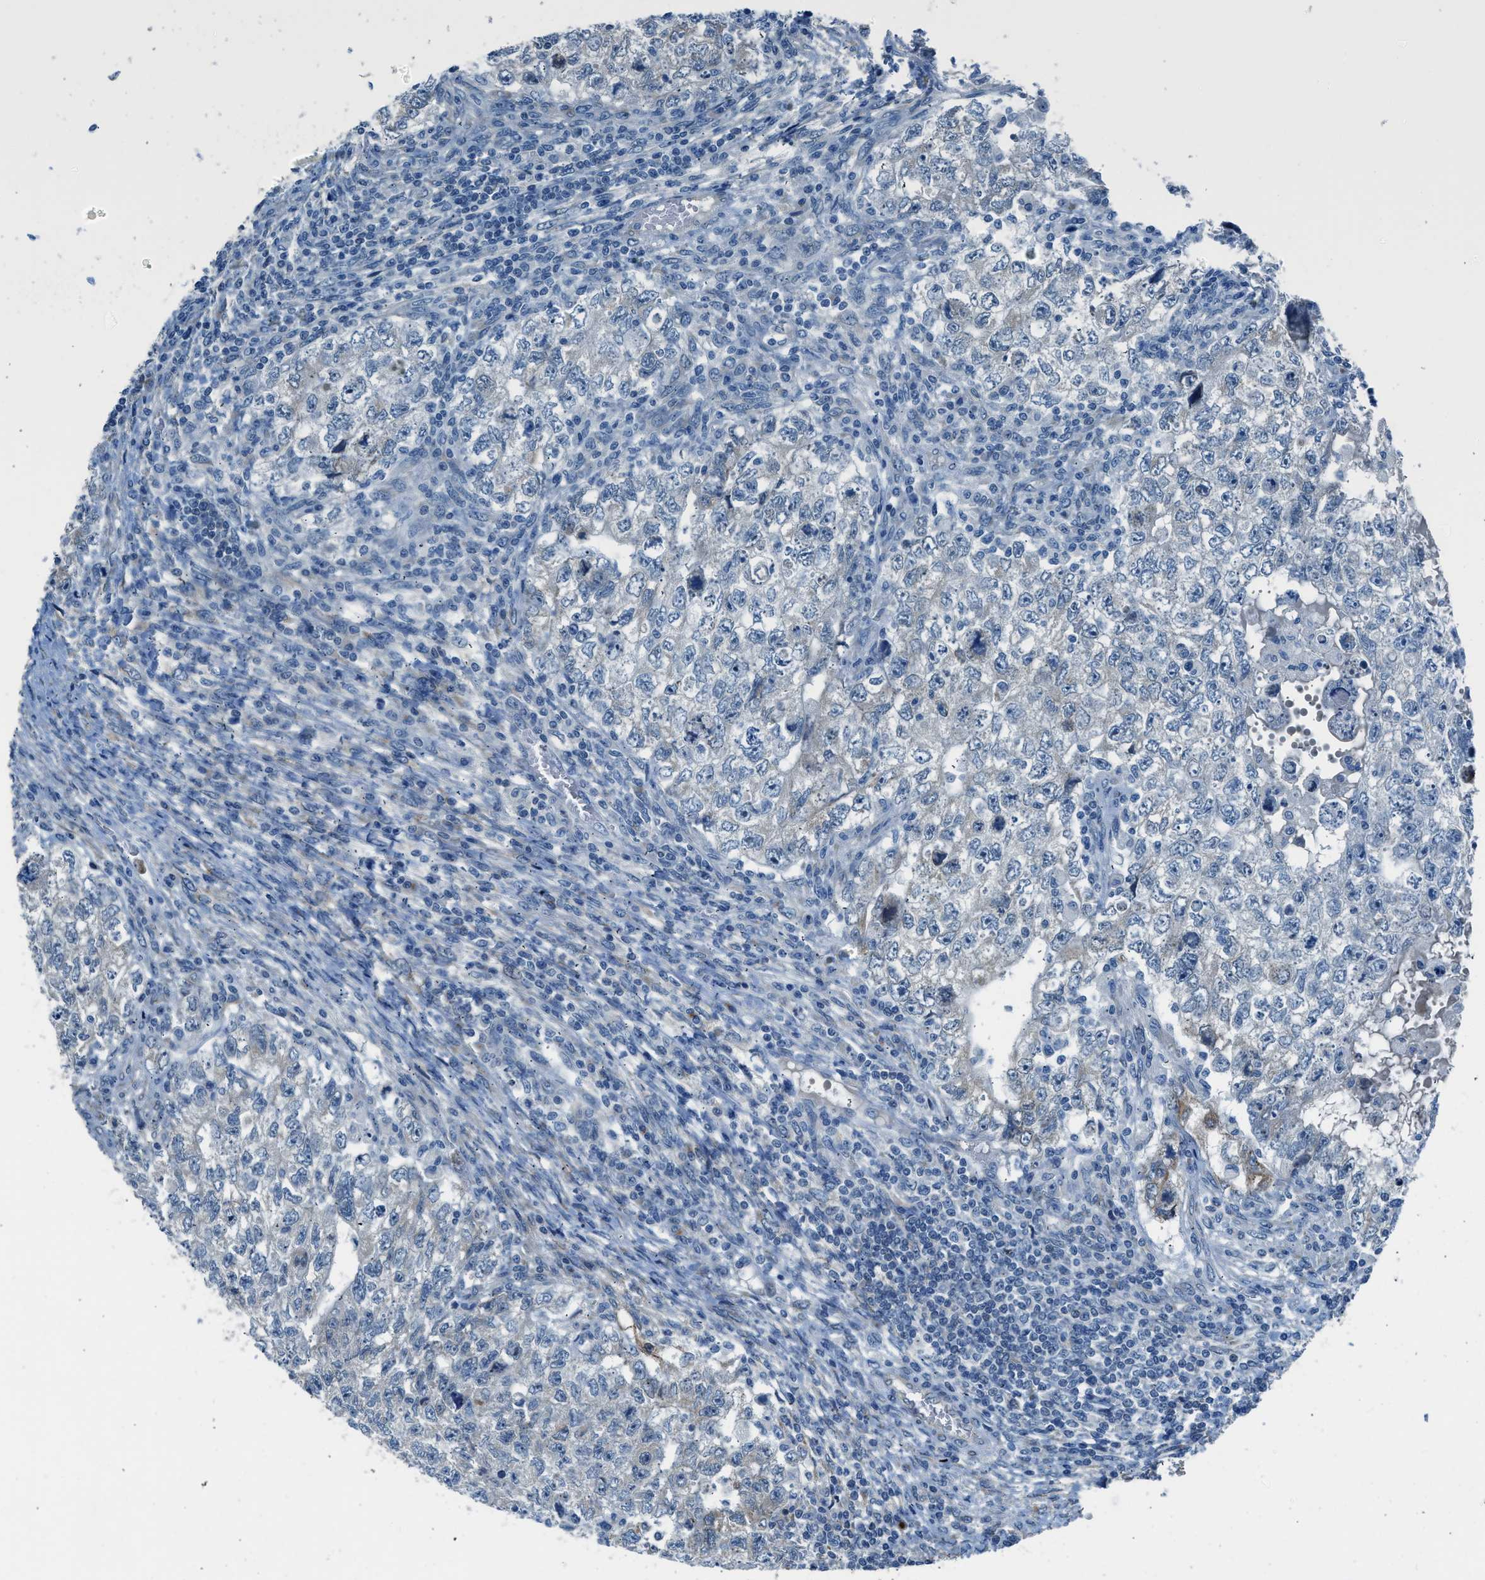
{"staining": {"intensity": "weak", "quantity": "<25%", "location": "cytoplasmic/membranous"}, "tissue": "testis cancer", "cell_type": "Tumor cells", "image_type": "cancer", "snomed": [{"axis": "morphology", "description": "Carcinoma, Embryonal, NOS"}, {"axis": "topography", "description": "Testis"}], "caption": "Tumor cells show no significant expression in testis cancer (embryonal carcinoma). The staining is performed using DAB (3,3'-diaminobenzidine) brown chromogen with nuclei counter-stained in using hematoxylin.", "gene": "RNF41", "patient": {"sex": "male", "age": 36}}